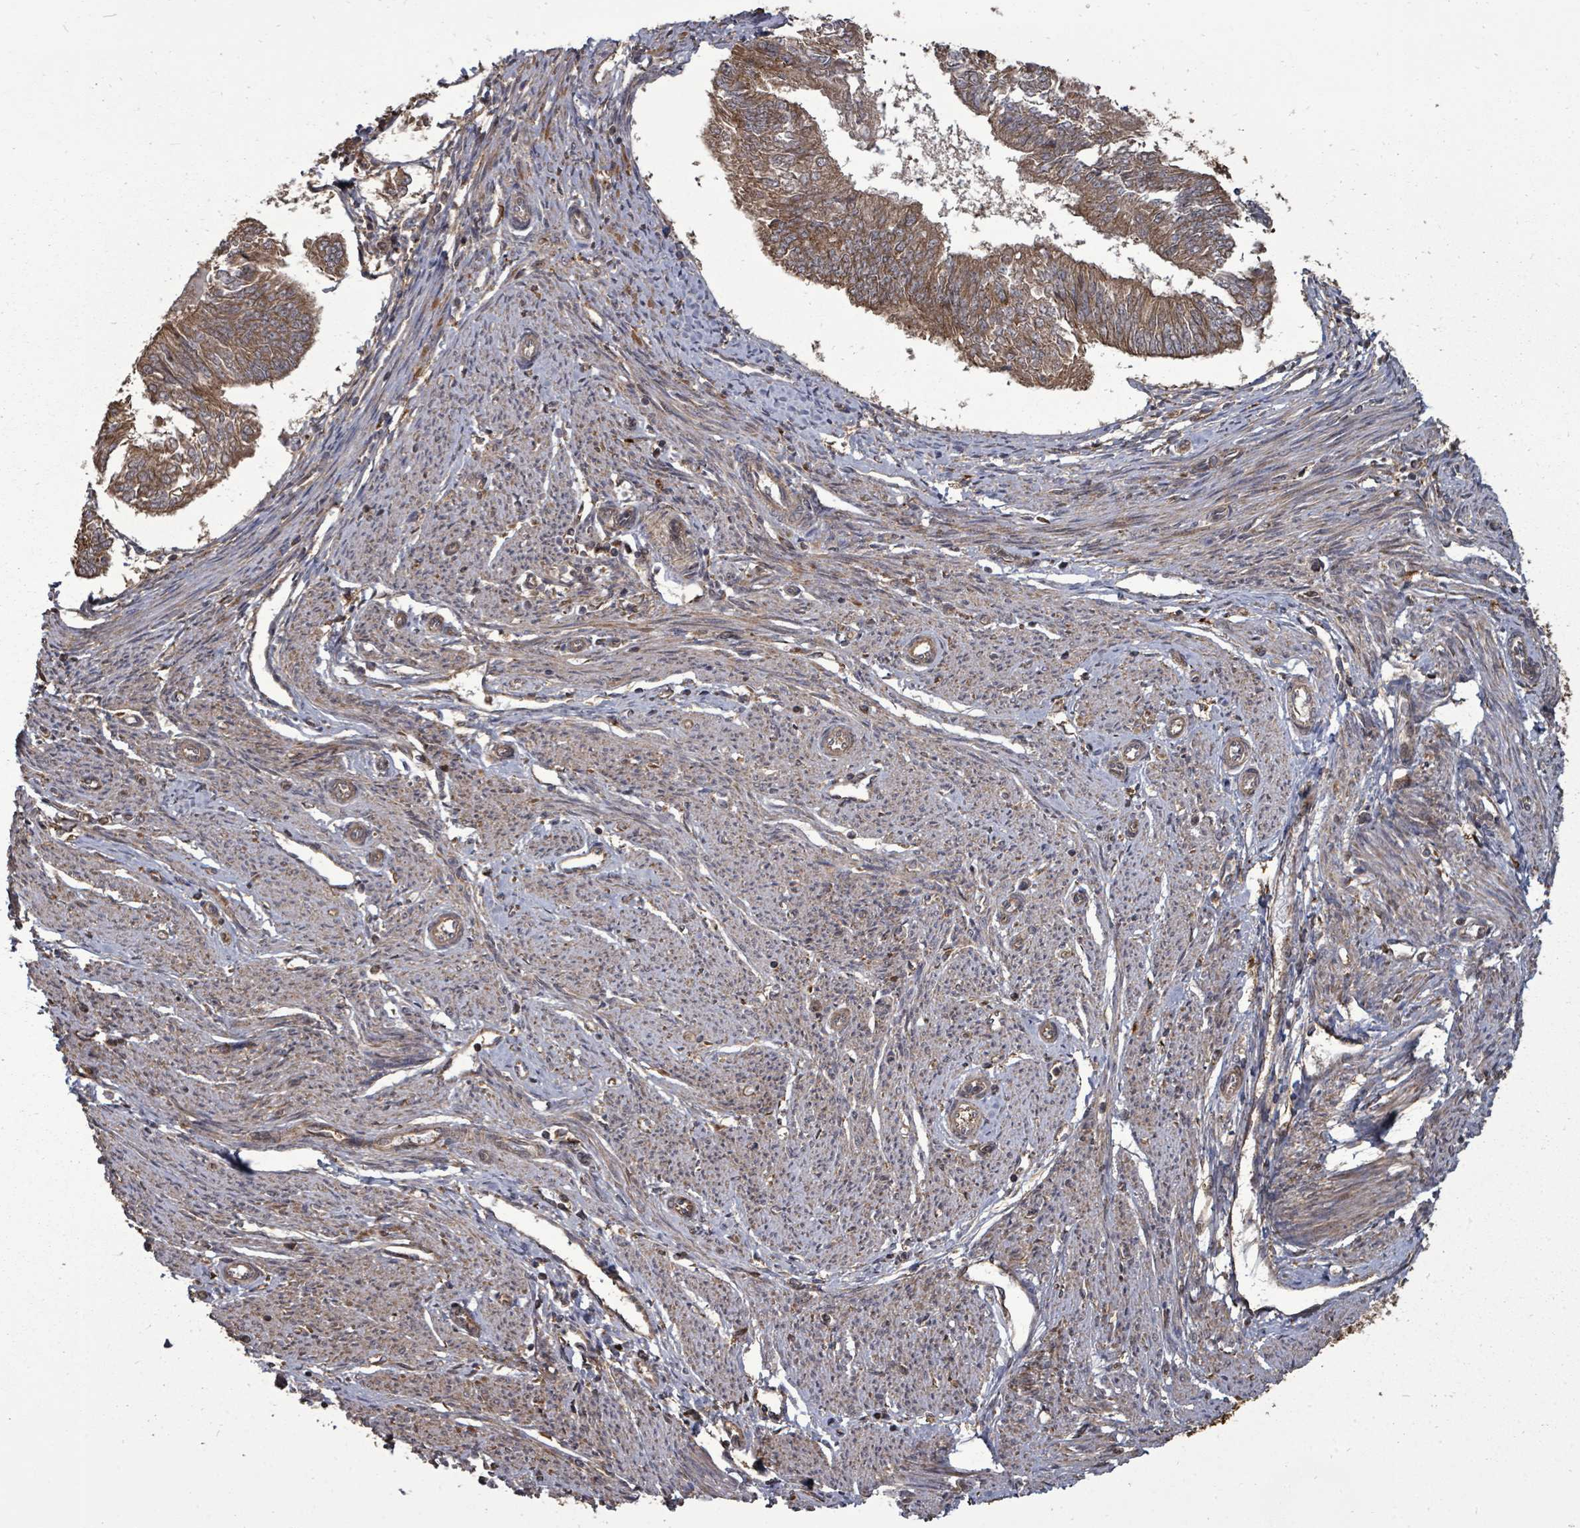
{"staining": {"intensity": "moderate", "quantity": ">75%", "location": "cytoplasmic/membranous"}, "tissue": "endometrial cancer", "cell_type": "Tumor cells", "image_type": "cancer", "snomed": [{"axis": "morphology", "description": "Adenocarcinoma, NOS"}, {"axis": "topography", "description": "Endometrium"}], "caption": "Endometrial cancer (adenocarcinoma) tissue exhibits moderate cytoplasmic/membranous expression in approximately >75% of tumor cells, visualized by immunohistochemistry.", "gene": "EIF3C", "patient": {"sex": "female", "age": 58}}